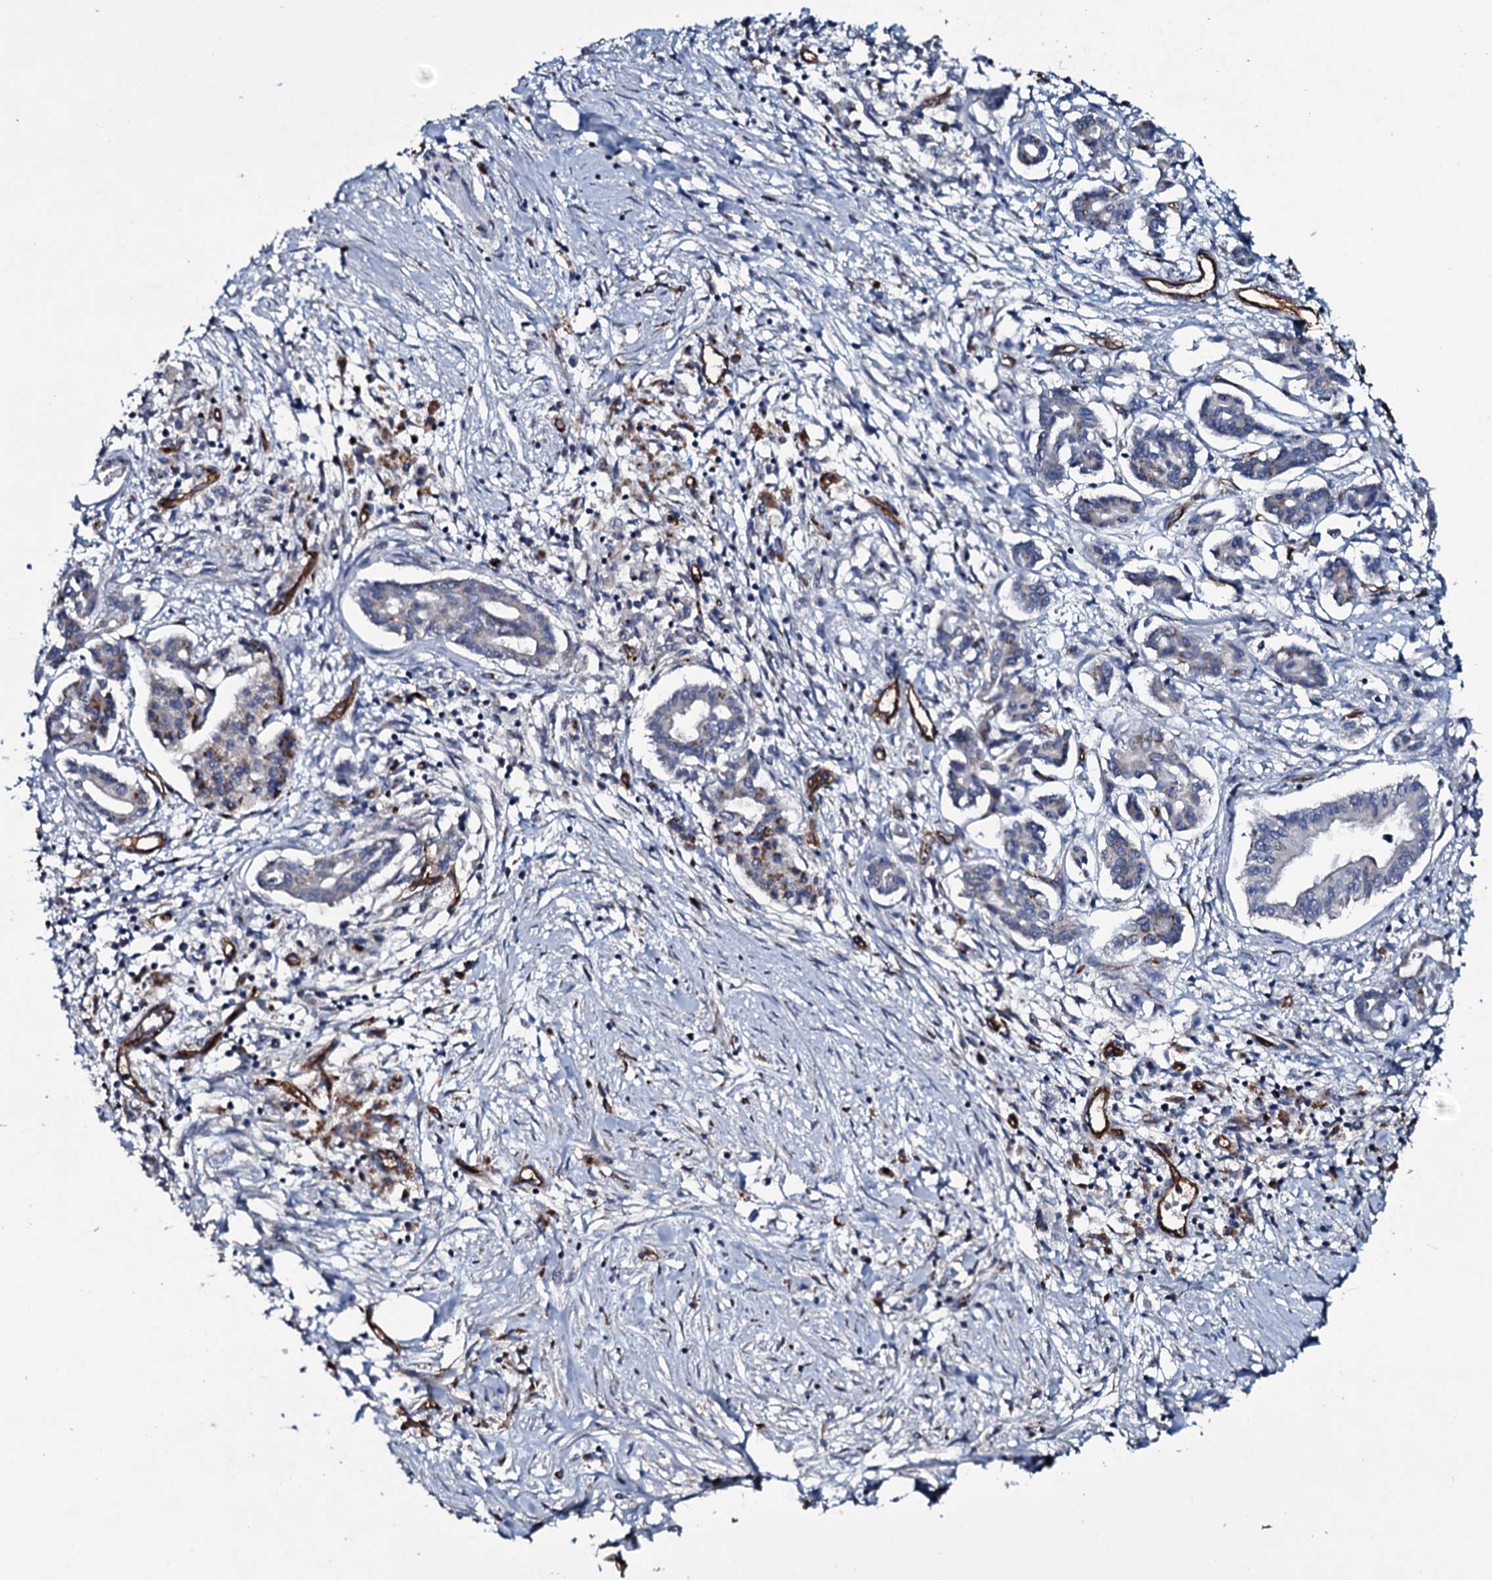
{"staining": {"intensity": "negative", "quantity": "none", "location": "none"}, "tissue": "pancreatic cancer", "cell_type": "Tumor cells", "image_type": "cancer", "snomed": [{"axis": "morphology", "description": "Adenocarcinoma, NOS"}, {"axis": "topography", "description": "Pancreas"}], "caption": "An immunohistochemistry histopathology image of pancreatic adenocarcinoma is shown. There is no staining in tumor cells of pancreatic adenocarcinoma. The staining is performed using DAB (3,3'-diaminobenzidine) brown chromogen with nuclei counter-stained in using hematoxylin.", "gene": "CLEC14A", "patient": {"sex": "female", "age": 50}}